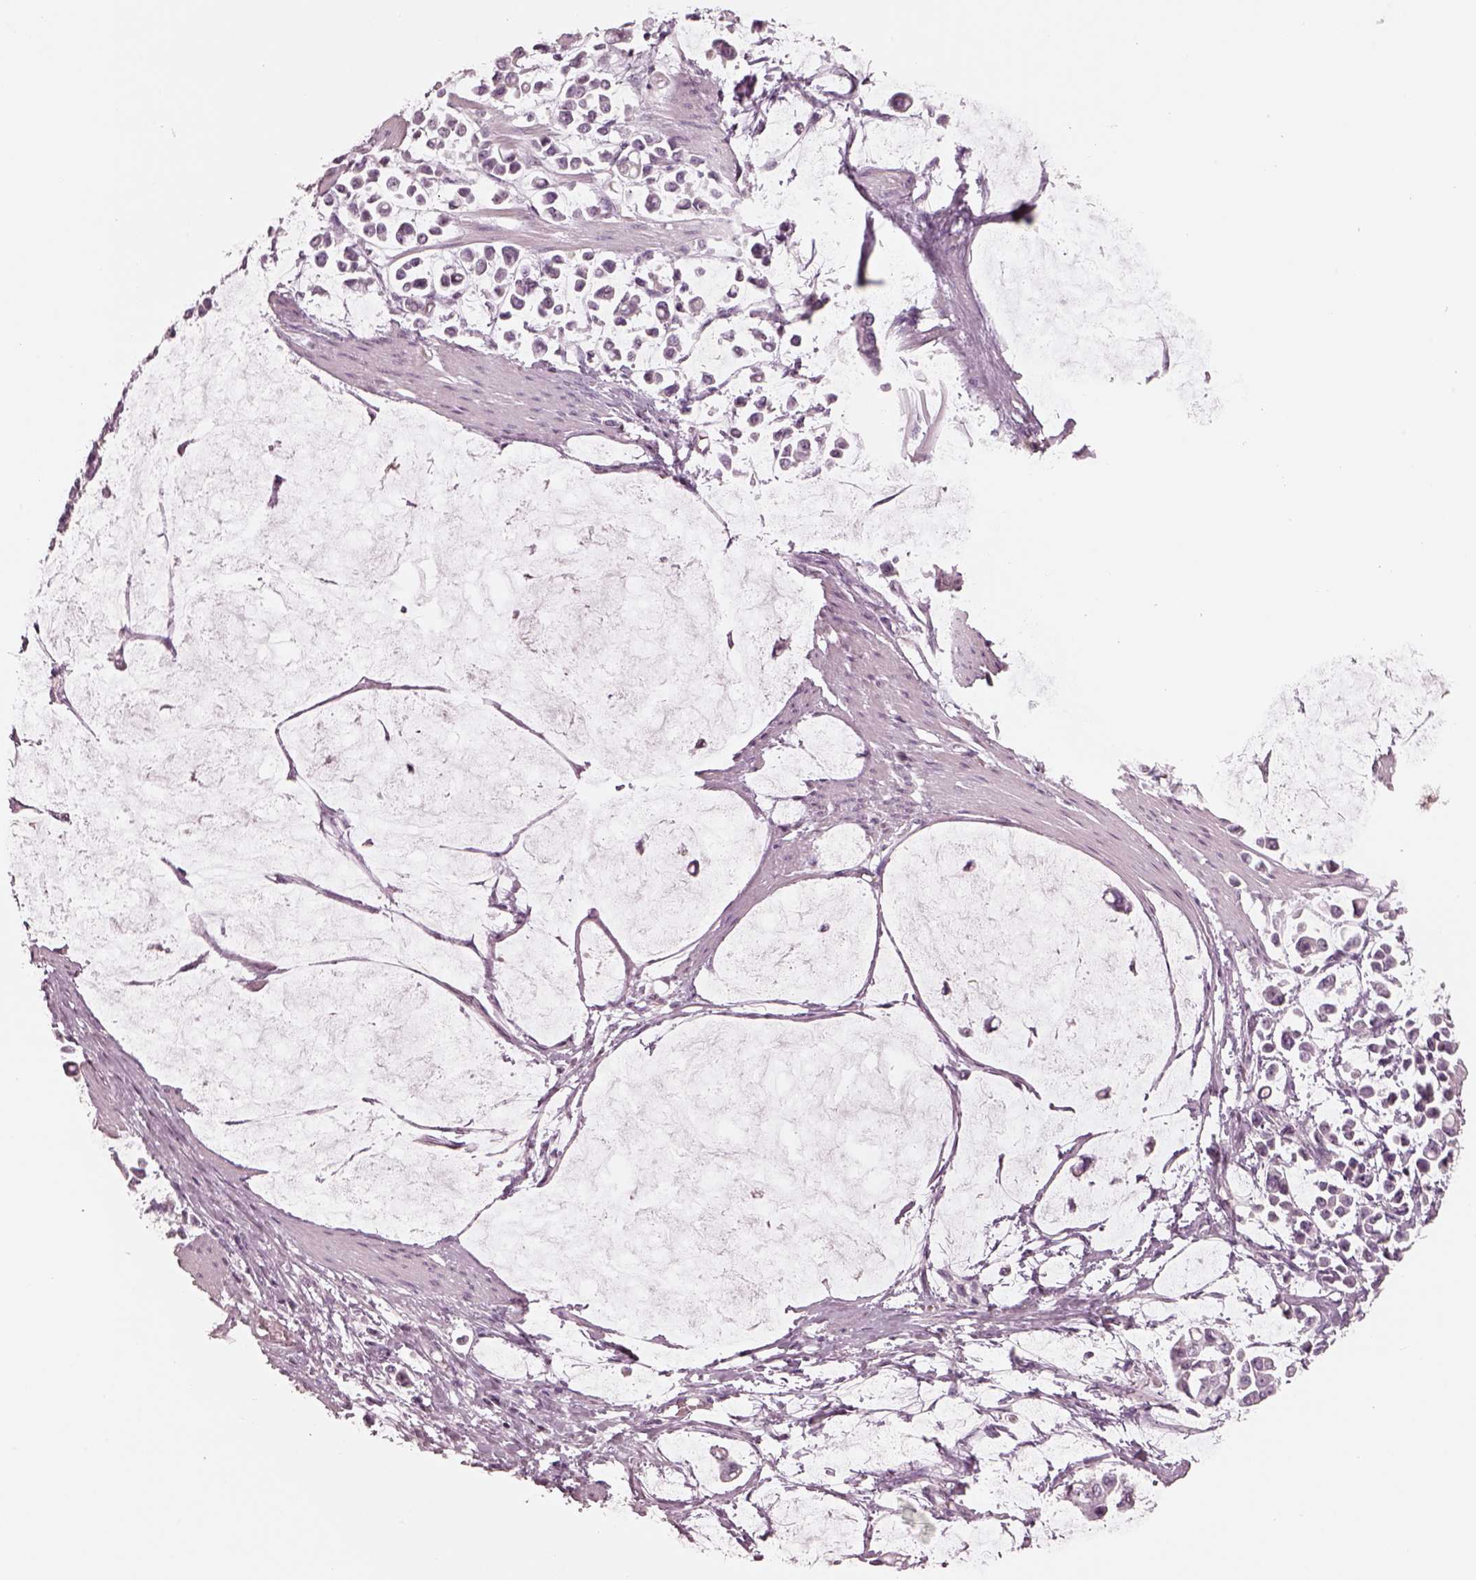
{"staining": {"intensity": "negative", "quantity": "none", "location": "none"}, "tissue": "stomach cancer", "cell_type": "Tumor cells", "image_type": "cancer", "snomed": [{"axis": "morphology", "description": "Adenocarcinoma, NOS"}, {"axis": "topography", "description": "Stomach"}], "caption": "Immunohistochemistry (IHC) image of neoplastic tissue: human stomach cancer stained with DAB (3,3'-diaminobenzidine) displays no significant protein expression in tumor cells.", "gene": "EGR4", "patient": {"sex": "male", "age": 82}}